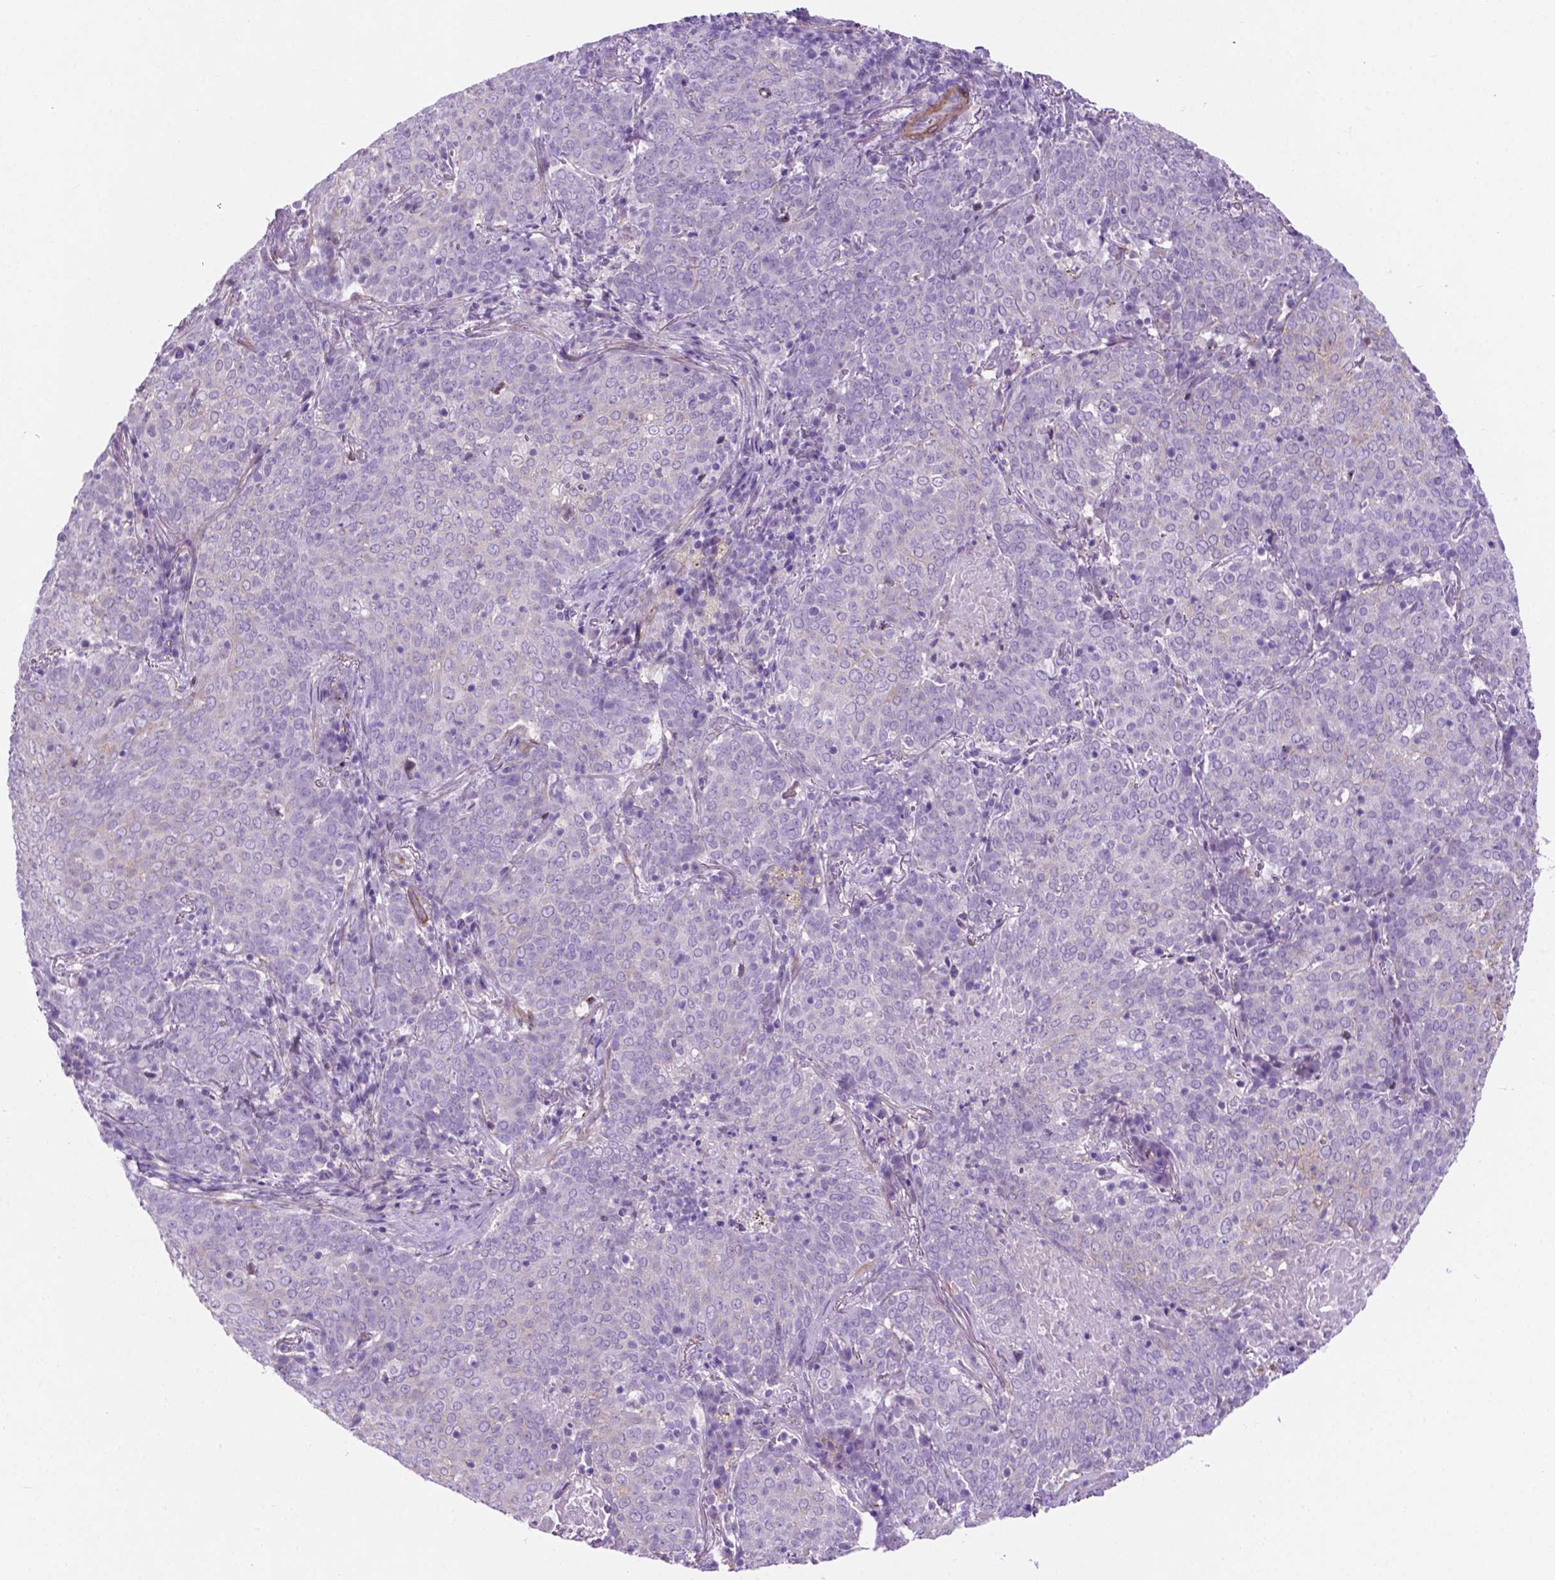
{"staining": {"intensity": "negative", "quantity": "none", "location": "none"}, "tissue": "lung cancer", "cell_type": "Tumor cells", "image_type": "cancer", "snomed": [{"axis": "morphology", "description": "Squamous cell carcinoma, NOS"}, {"axis": "topography", "description": "Lung"}], "caption": "Lung cancer was stained to show a protein in brown. There is no significant staining in tumor cells.", "gene": "ASPG", "patient": {"sex": "male", "age": 82}}